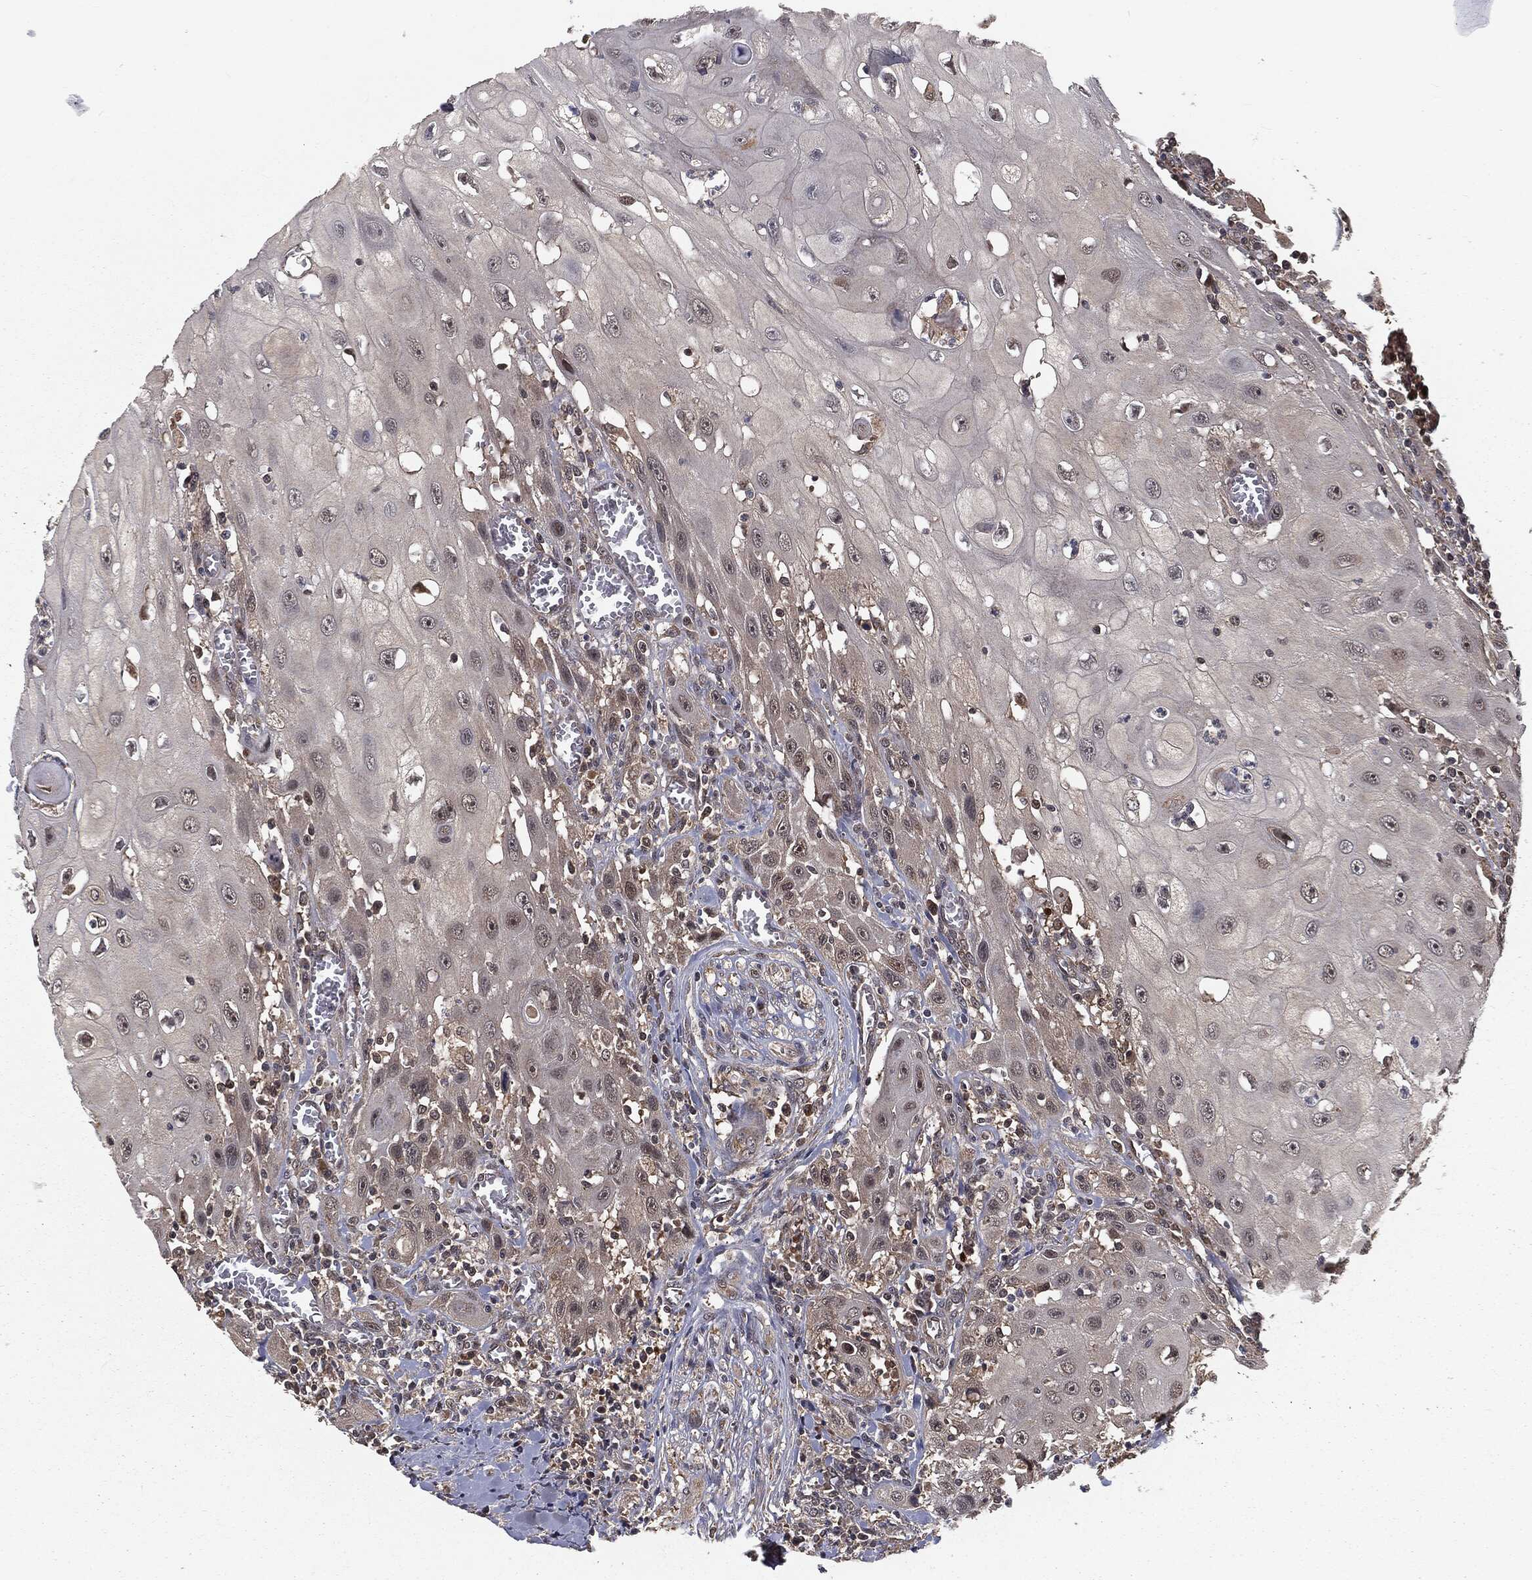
{"staining": {"intensity": "weak", "quantity": "<25%", "location": "nuclear"}, "tissue": "head and neck cancer", "cell_type": "Tumor cells", "image_type": "cancer", "snomed": [{"axis": "morphology", "description": "Normal tissue, NOS"}, {"axis": "morphology", "description": "Squamous cell carcinoma, NOS"}, {"axis": "topography", "description": "Oral tissue"}, {"axis": "topography", "description": "Head-Neck"}], "caption": "DAB (3,3'-diaminobenzidine) immunohistochemical staining of head and neck cancer demonstrates no significant expression in tumor cells.", "gene": "FBXO7", "patient": {"sex": "male", "age": 71}}